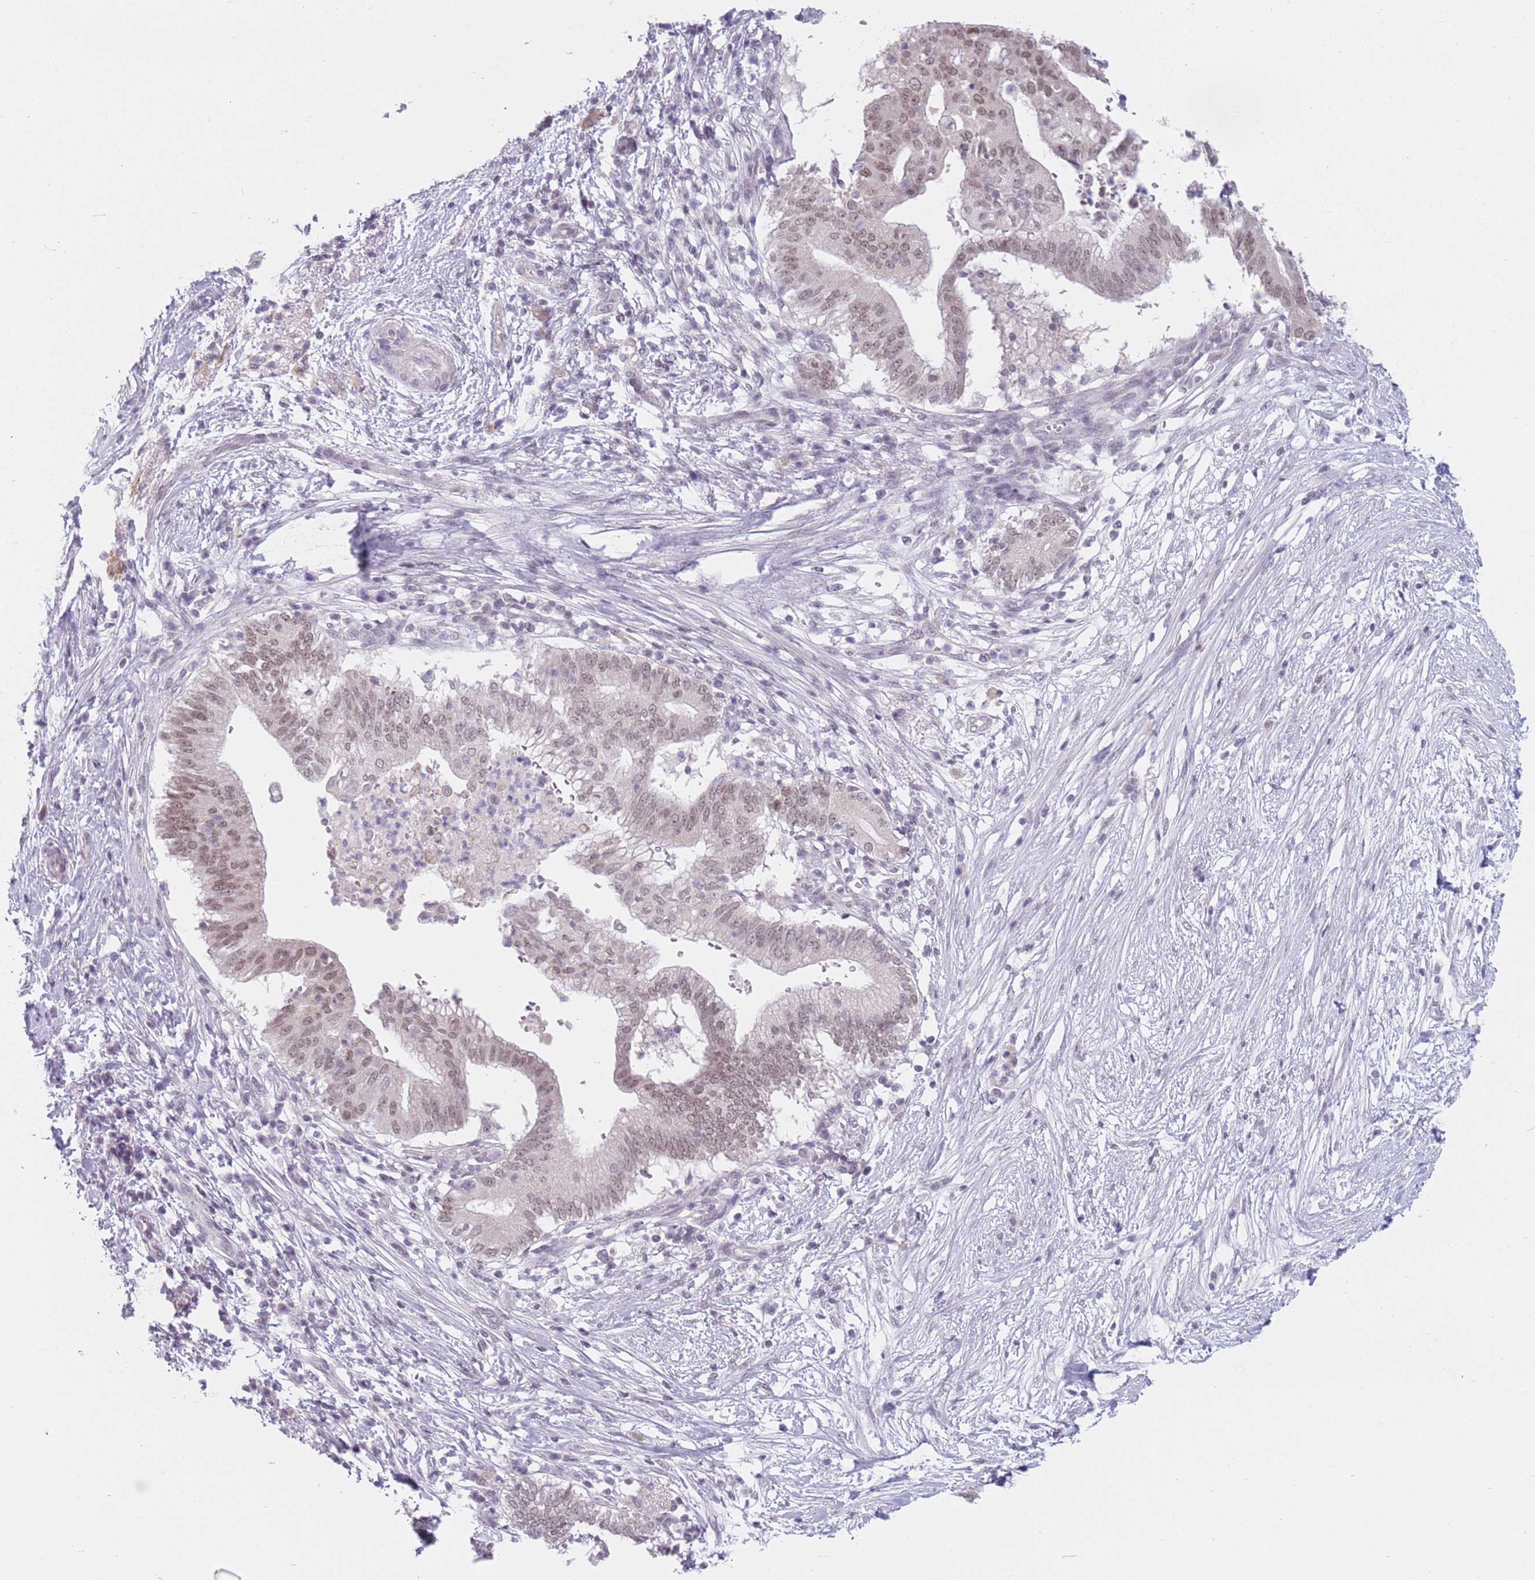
{"staining": {"intensity": "moderate", "quantity": ">75%", "location": "nuclear"}, "tissue": "pancreatic cancer", "cell_type": "Tumor cells", "image_type": "cancer", "snomed": [{"axis": "morphology", "description": "Adenocarcinoma, NOS"}, {"axis": "topography", "description": "Pancreas"}], "caption": "Adenocarcinoma (pancreatic) was stained to show a protein in brown. There is medium levels of moderate nuclear expression in about >75% of tumor cells.", "gene": "ZNF574", "patient": {"sex": "male", "age": 68}}